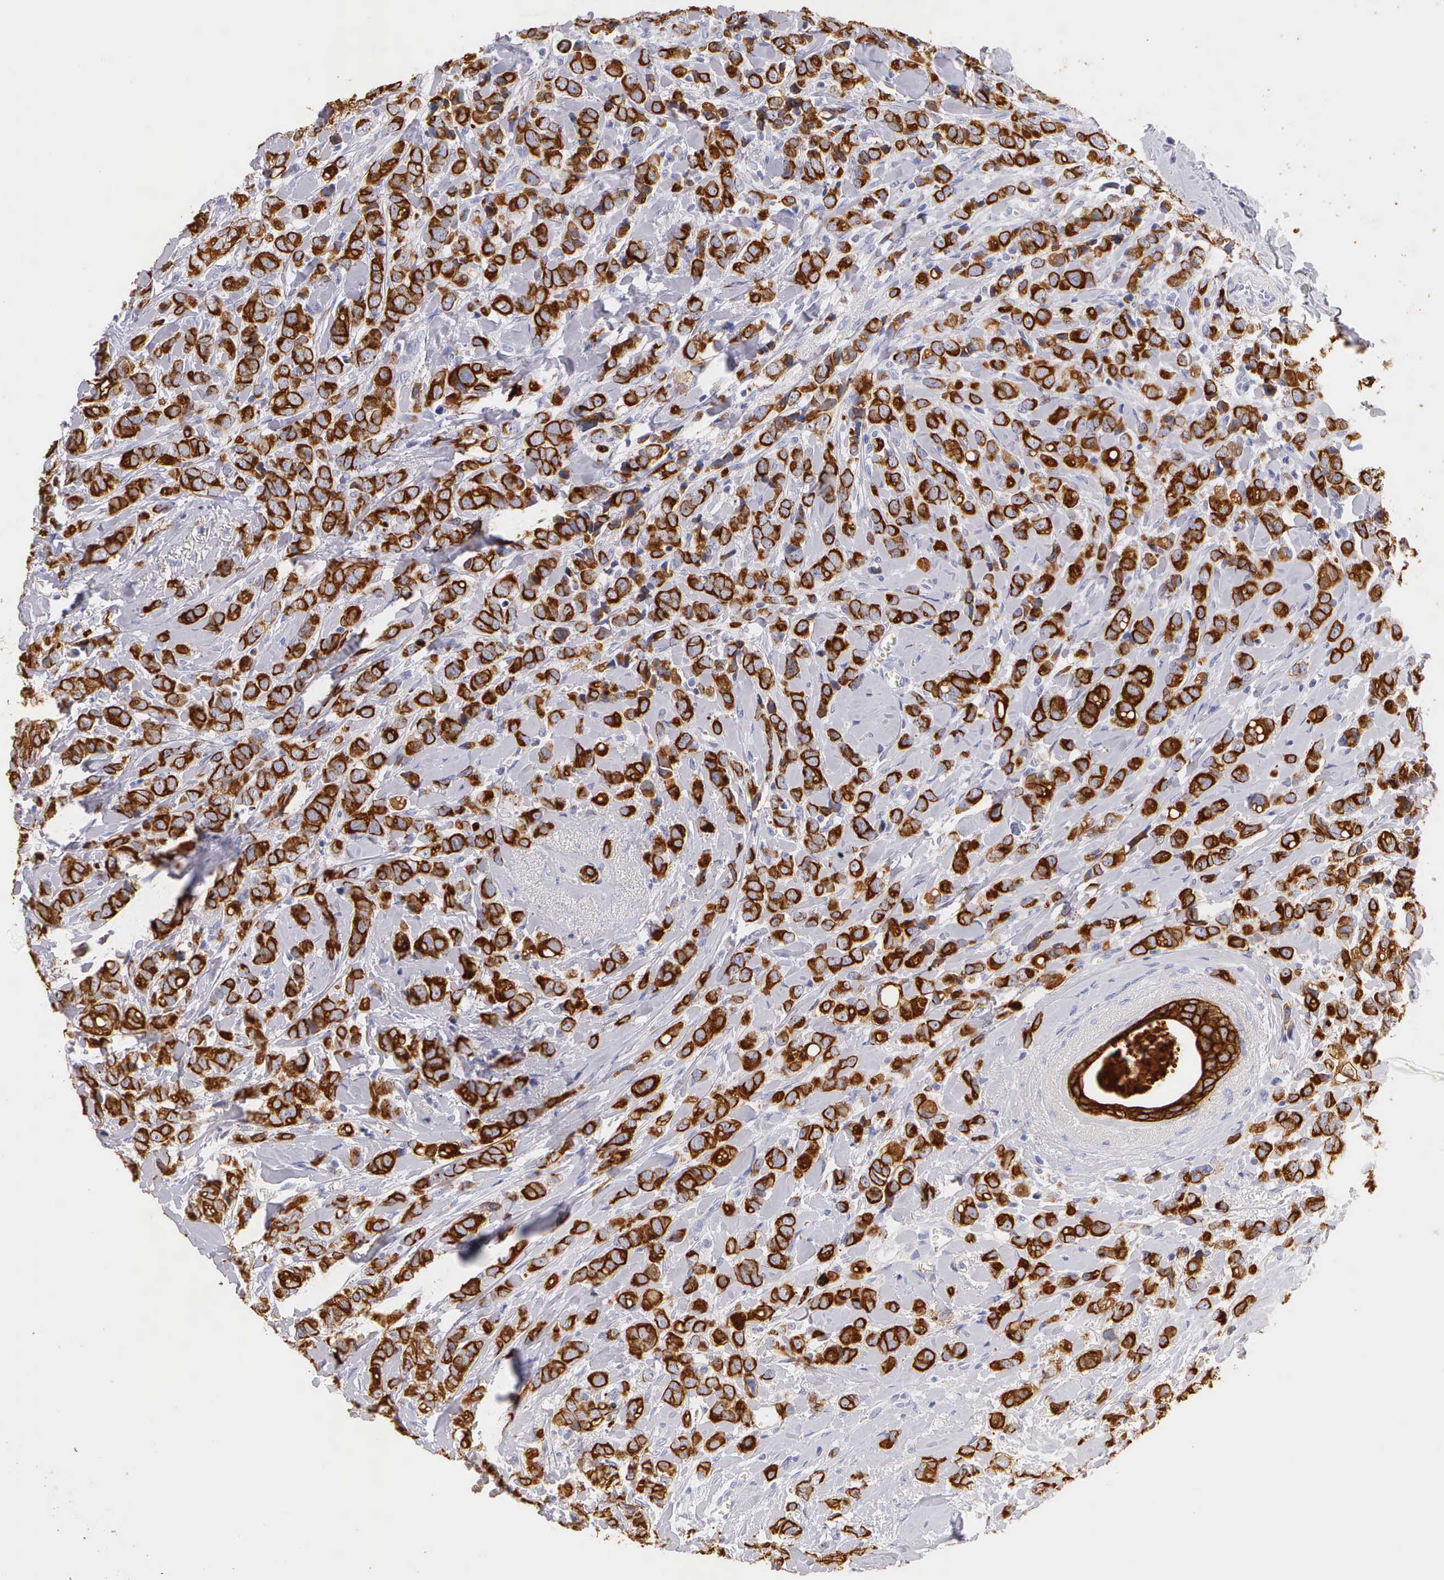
{"staining": {"intensity": "strong", "quantity": ">75%", "location": "cytoplasmic/membranous"}, "tissue": "breast cancer", "cell_type": "Tumor cells", "image_type": "cancer", "snomed": [{"axis": "morphology", "description": "Lobular carcinoma"}, {"axis": "topography", "description": "Breast"}], "caption": "A brown stain shows strong cytoplasmic/membranous positivity of a protein in lobular carcinoma (breast) tumor cells.", "gene": "KRT17", "patient": {"sex": "female", "age": 57}}